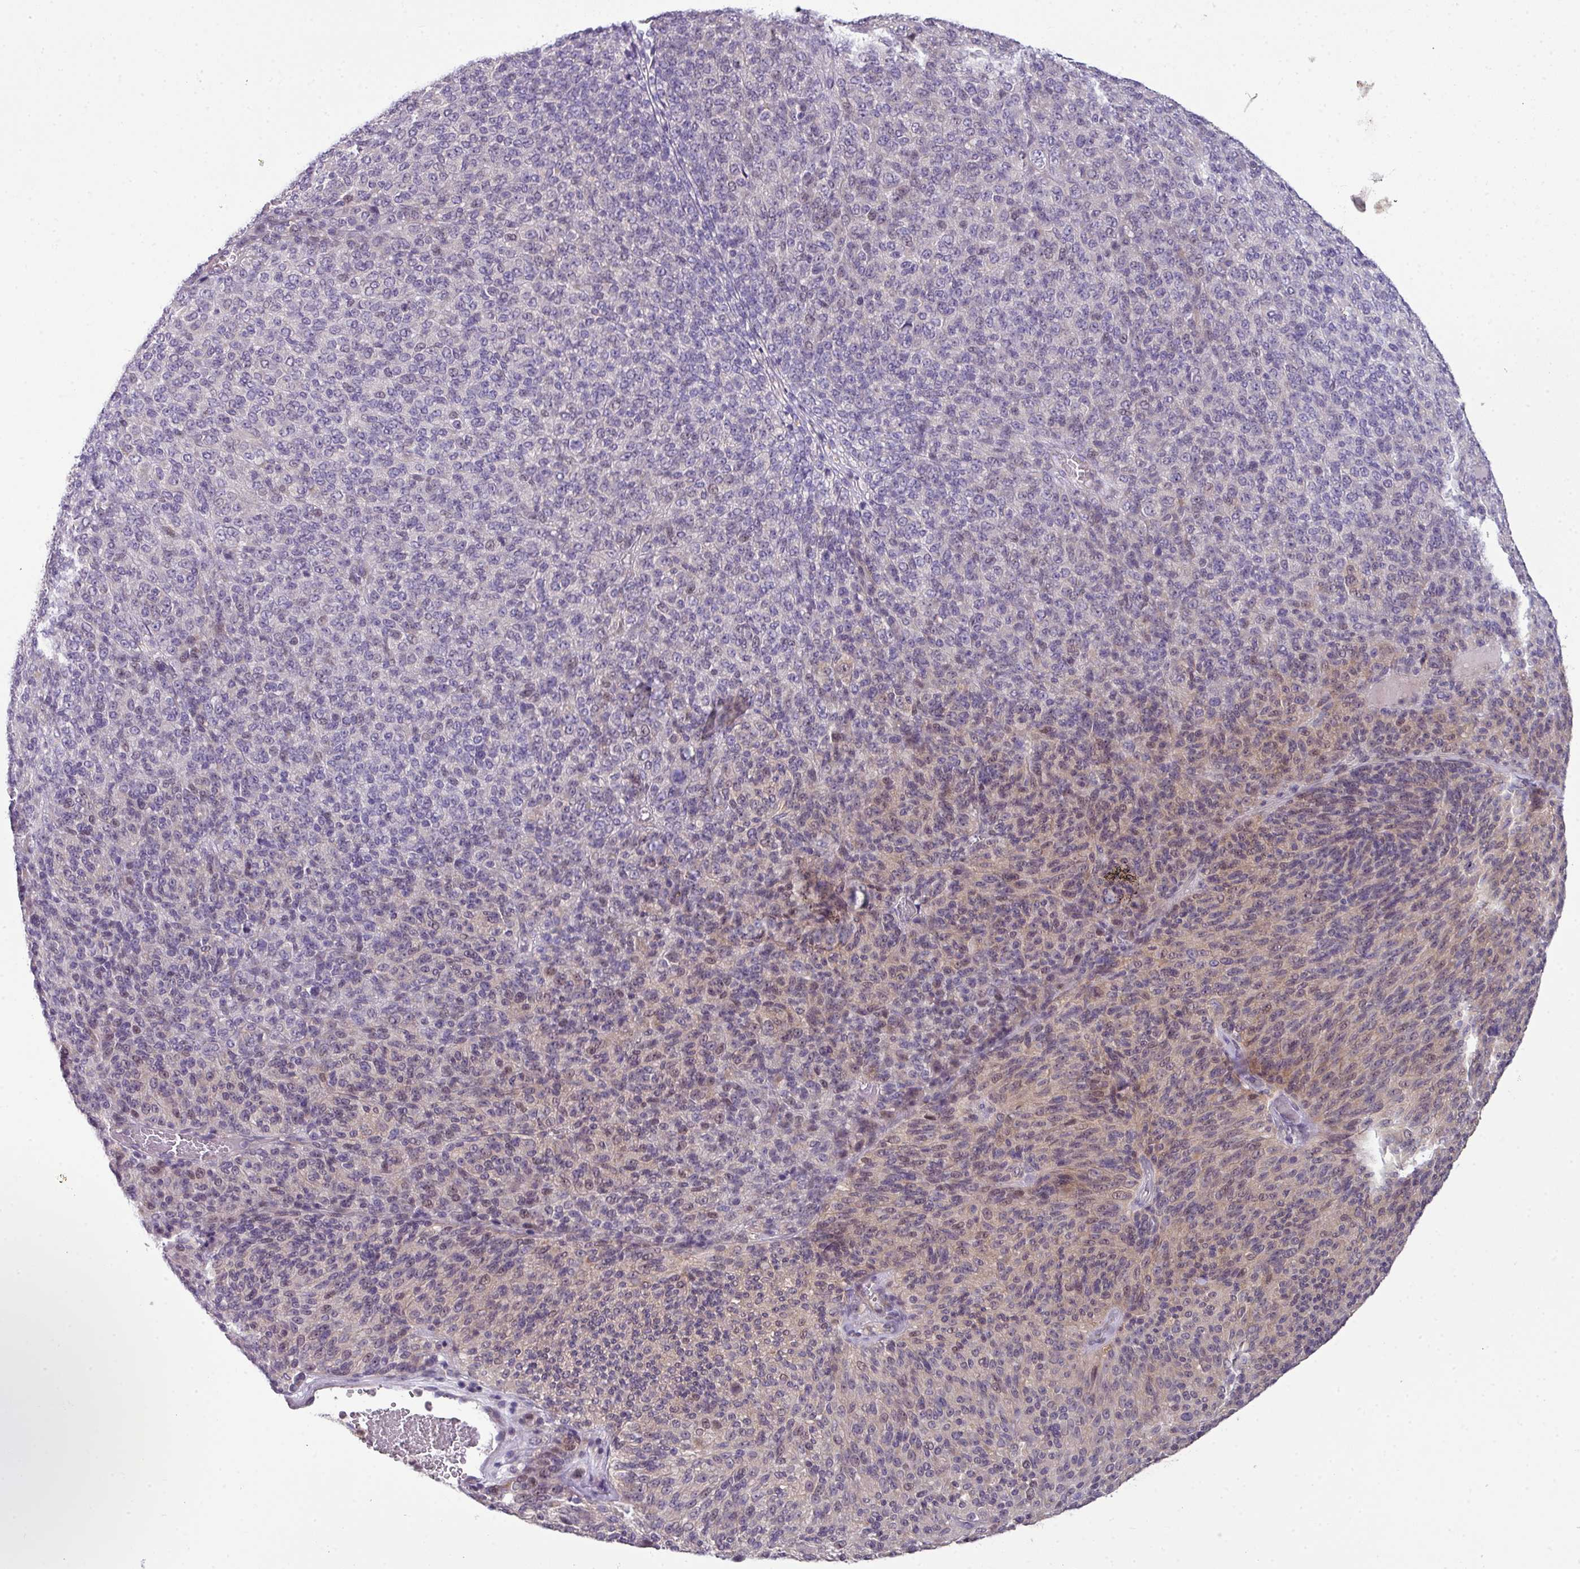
{"staining": {"intensity": "moderate", "quantity": "25%-75%", "location": "cytoplasmic/membranous,nuclear"}, "tissue": "melanoma", "cell_type": "Tumor cells", "image_type": "cancer", "snomed": [{"axis": "morphology", "description": "Malignant melanoma, Metastatic site"}, {"axis": "topography", "description": "Brain"}], "caption": "Human malignant melanoma (metastatic site) stained with a protein marker shows moderate staining in tumor cells.", "gene": "STAT5A", "patient": {"sex": "female", "age": 56}}